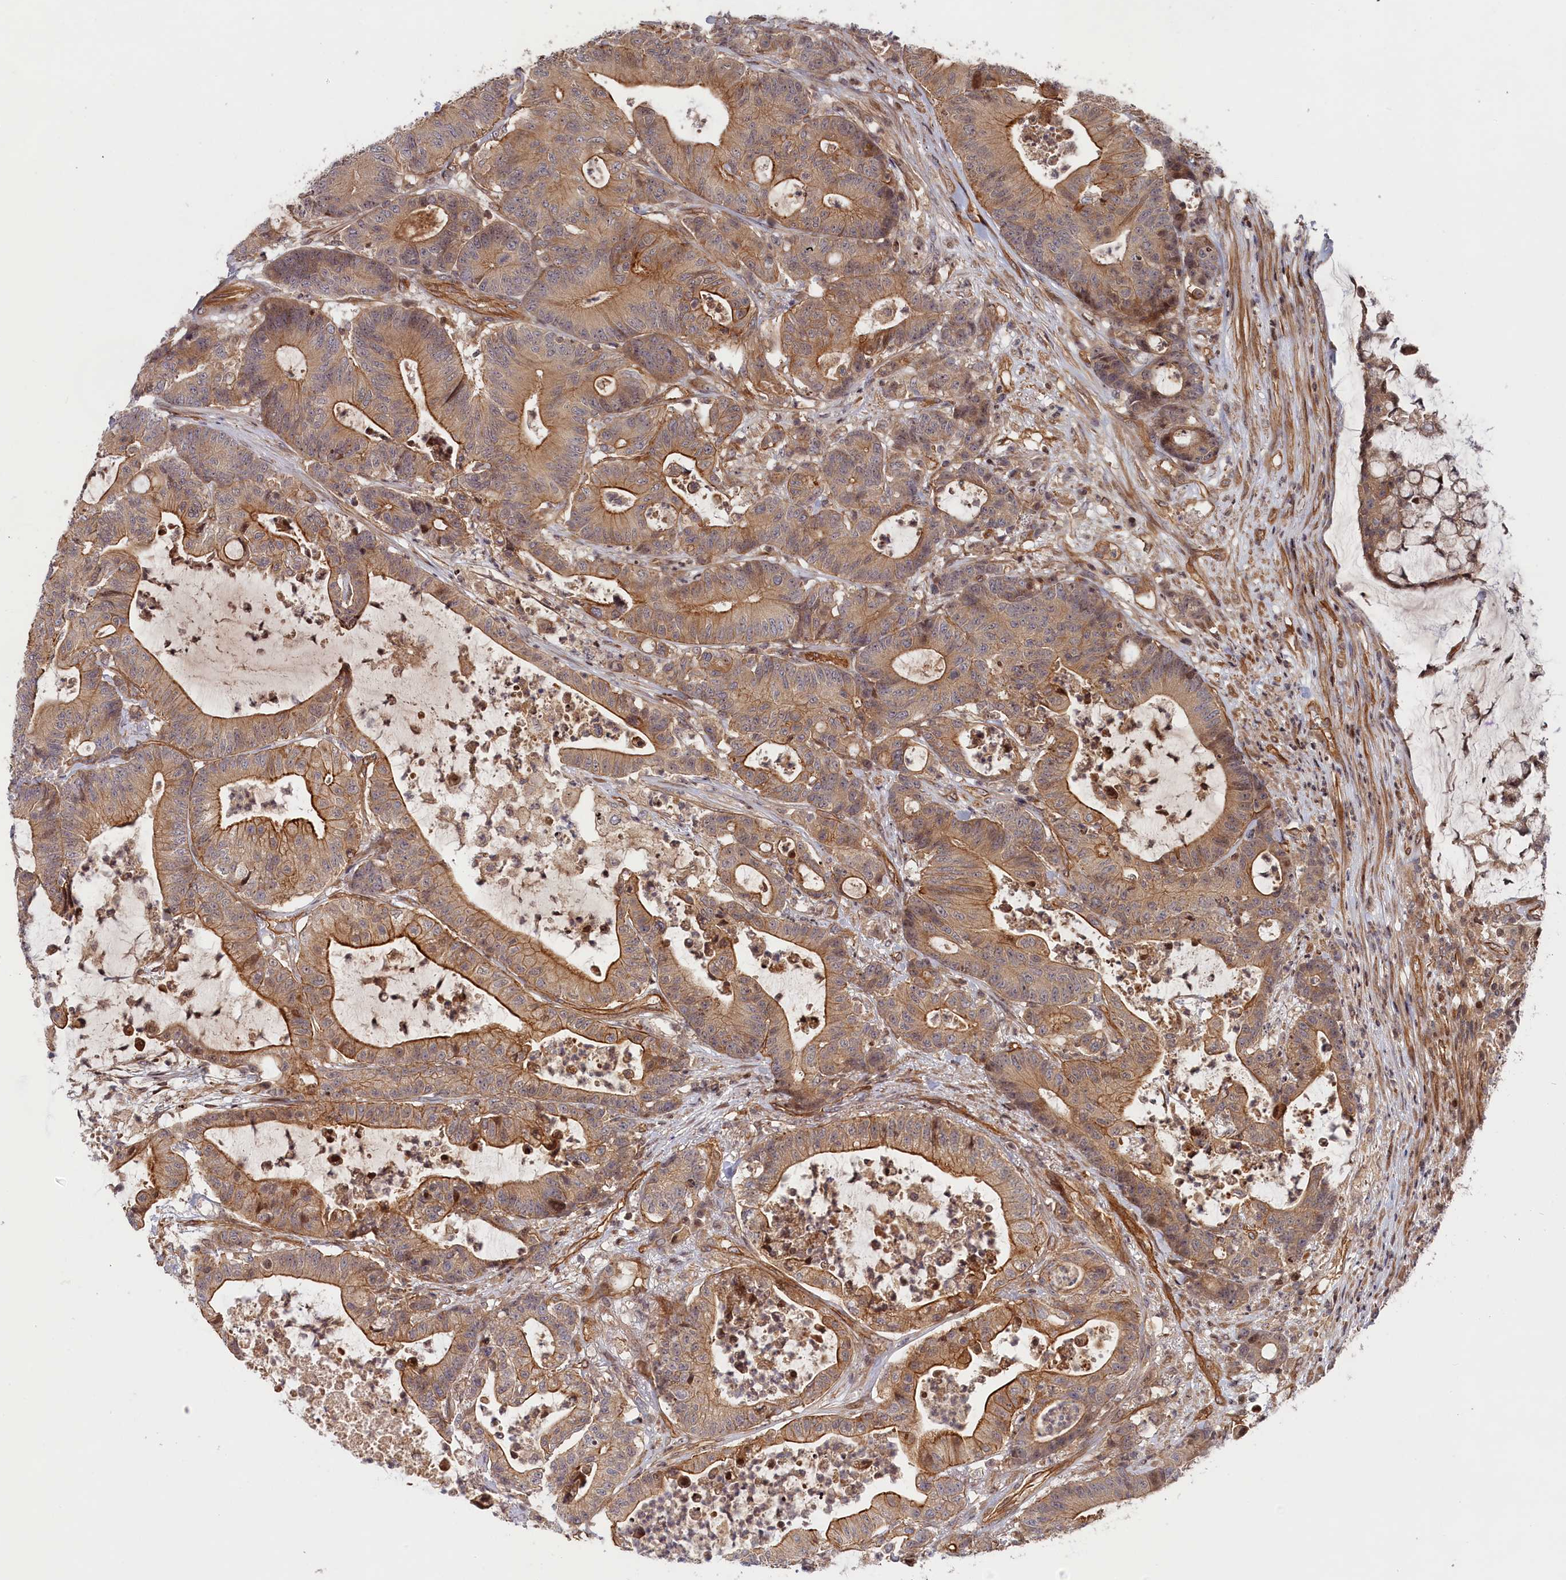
{"staining": {"intensity": "weak", "quantity": ">75%", "location": "cytoplasmic/membranous"}, "tissue": "colorectal cancer", "cell_type": "Tumor cells", "image_type": "cancer", "snomed": [{"axis": "morphology", "description": "Adenocarcinoma, NOS"}, {"axis": "topography", "description": "Colon"}], "caption": "DAB (3,3'-diaminobenzidine) immunohistochemical staining of adenocarcinoma (colorectal) exhibits weak cytoplasmic/membranous protein expression in approximately >75% of tumor cells.", "gene": "CEP44", "patient": {"sex": "female", "age": 84}}